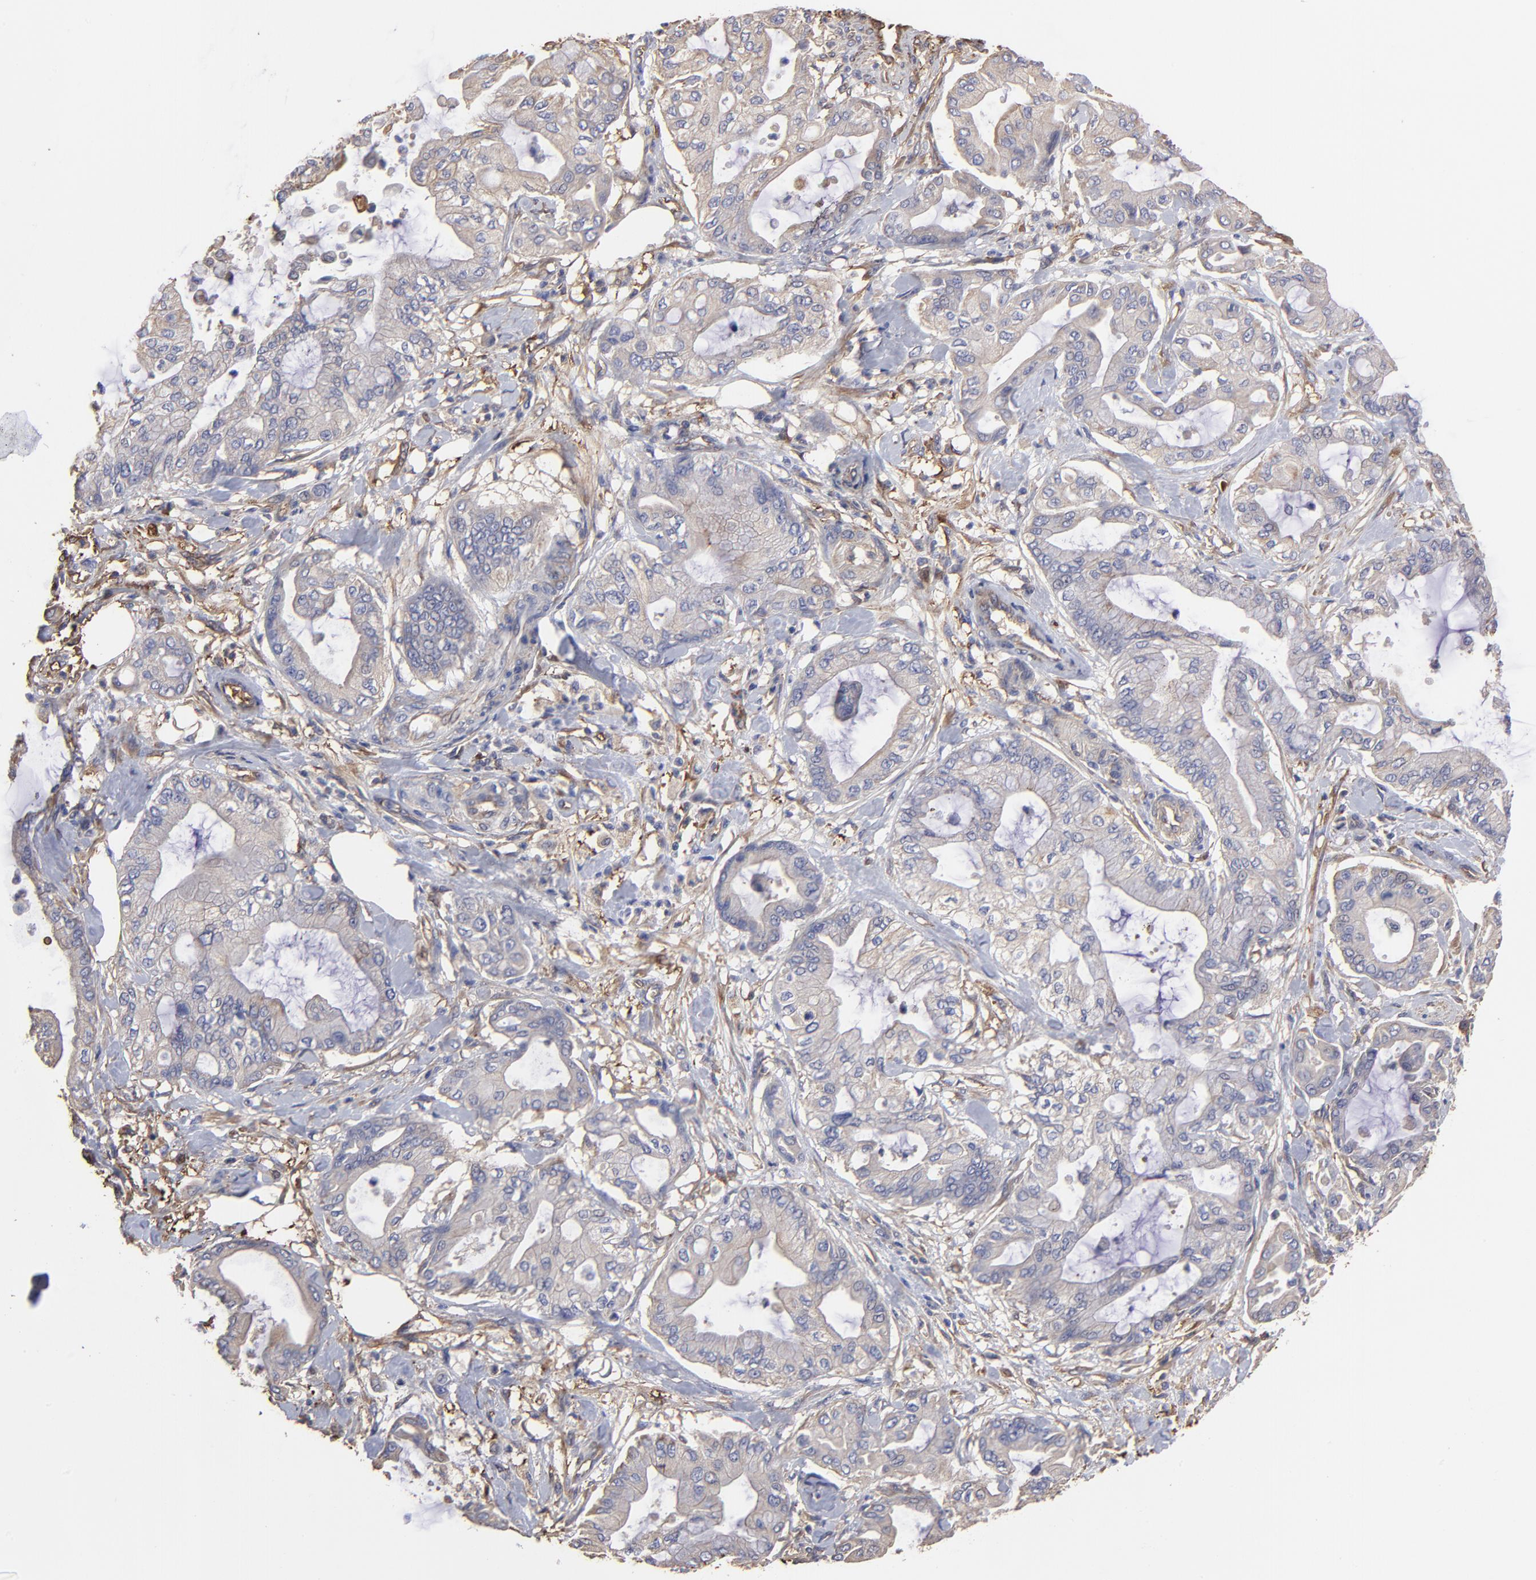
{"staining": {"intensity": "negative", "quantity": "none", "location": "none"}, "tissue": "pancreatic cancer", "cell_type": "Tumor cells", "image_type": "cancer", "snomed": [{"axis": "morphology", "description": "Adenocarcinoma, NOS"}, {"axis": "morphology", "description": "Adenocarcinoma, metastatic, NOS"}, {"axis": "topography", "description": "Lymph node"}, {"axis": "topography", "description": "Pancreas"}, {"axis": "topography", "description": "Duodenum"}], "caption": "Protein analysis of metastatic adenocarcinoma (pancreatic) demonstrates no significant positivity in tumor cells. The staining is performed using DAB brown chromogen with nuclei counter-stained in using hematoxylin.", "gene": "CILP", "patient": {"sex": "female", "age": 64}}